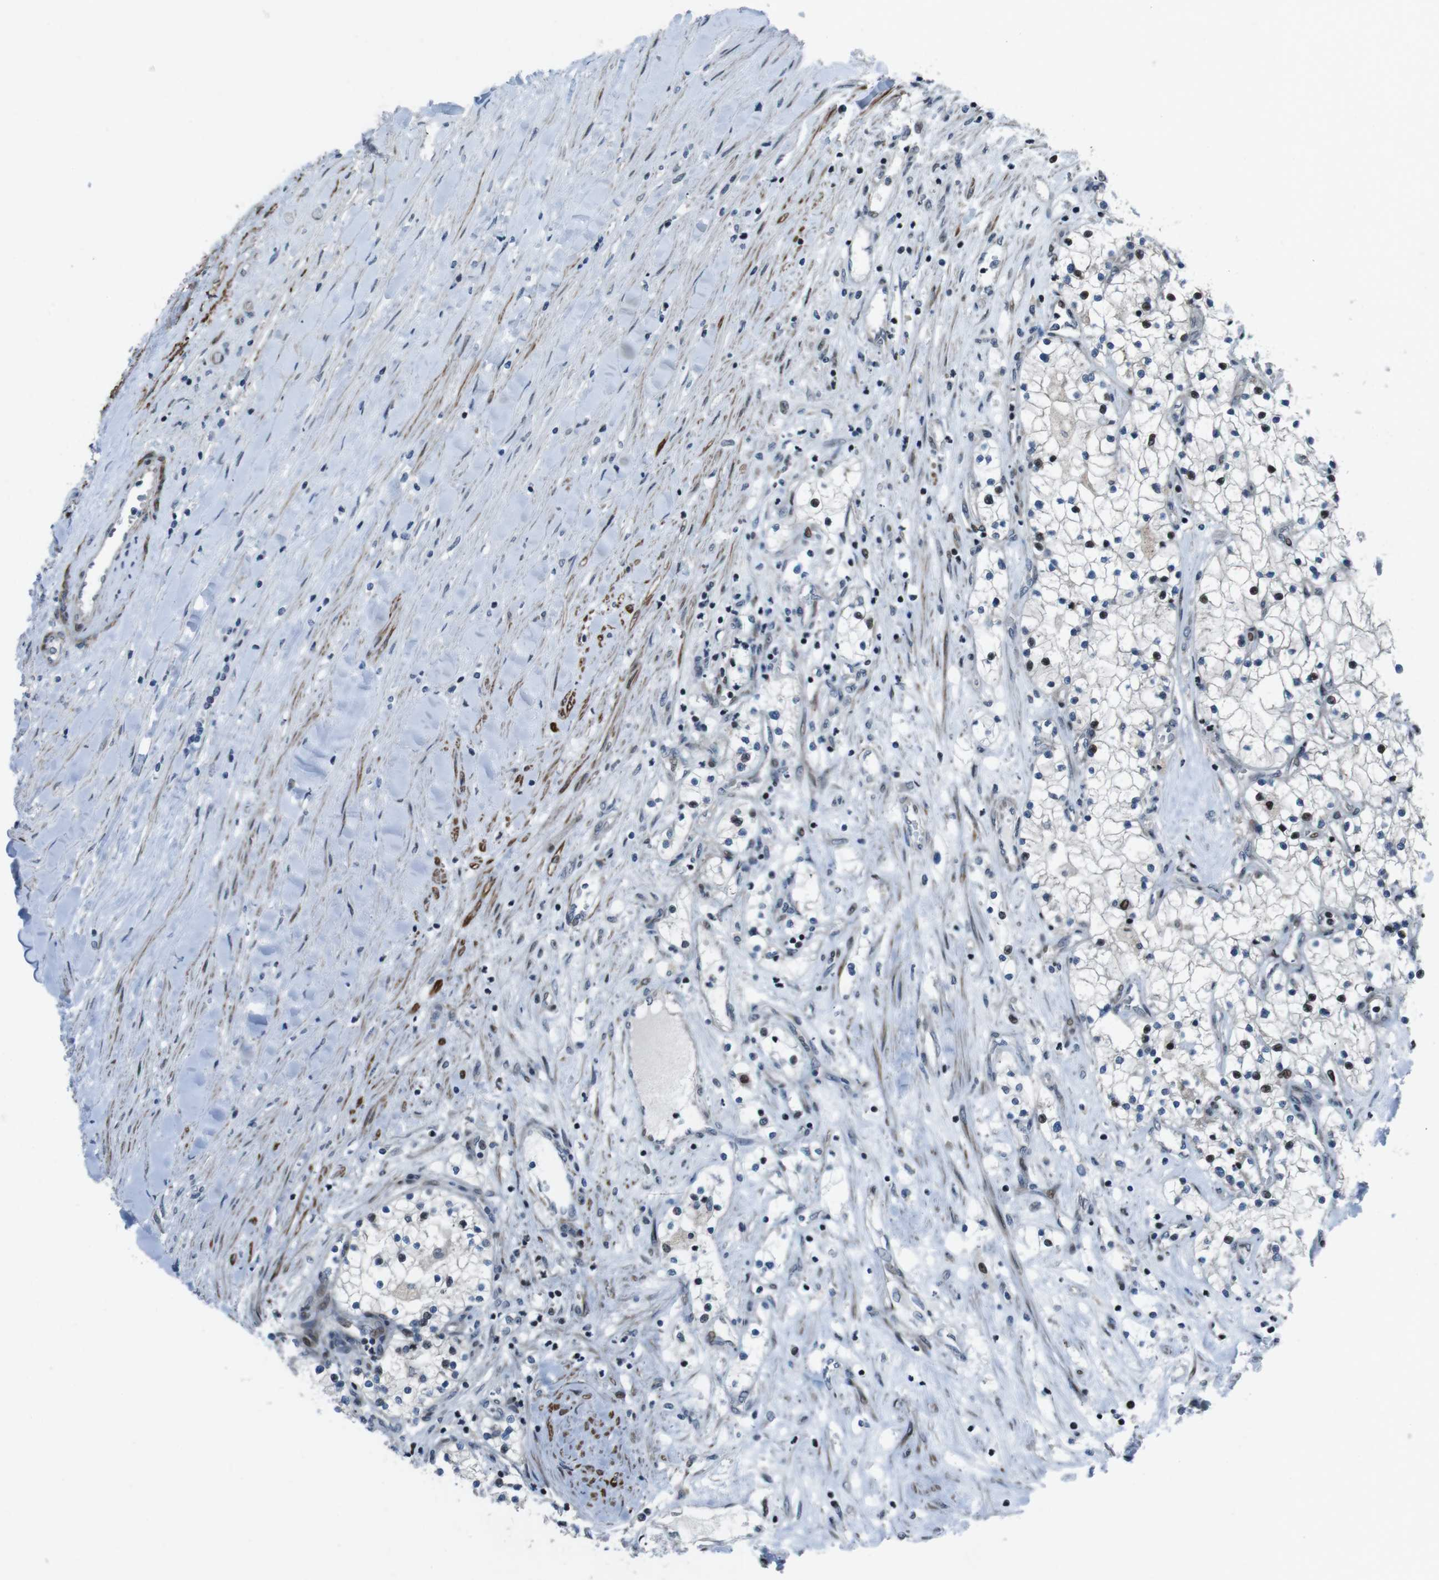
{"staining": {"intensity": "negative", "quantity": "none", "location": "none"}, "tissue": "renal cancer", "cell_type": "Tumor cells", "image_type": "cancer", "snomed": [{"axis": "morphology", "description": "Adenocarcinoma, NOS"}, {"axis": "topography", "description": "Kidney"}], "caption": "Tumor cells show no significant protein staining in renal adenocarcinoma.", "gene": "PBRM1", "patient": {"sex": "male", "age": 68}}